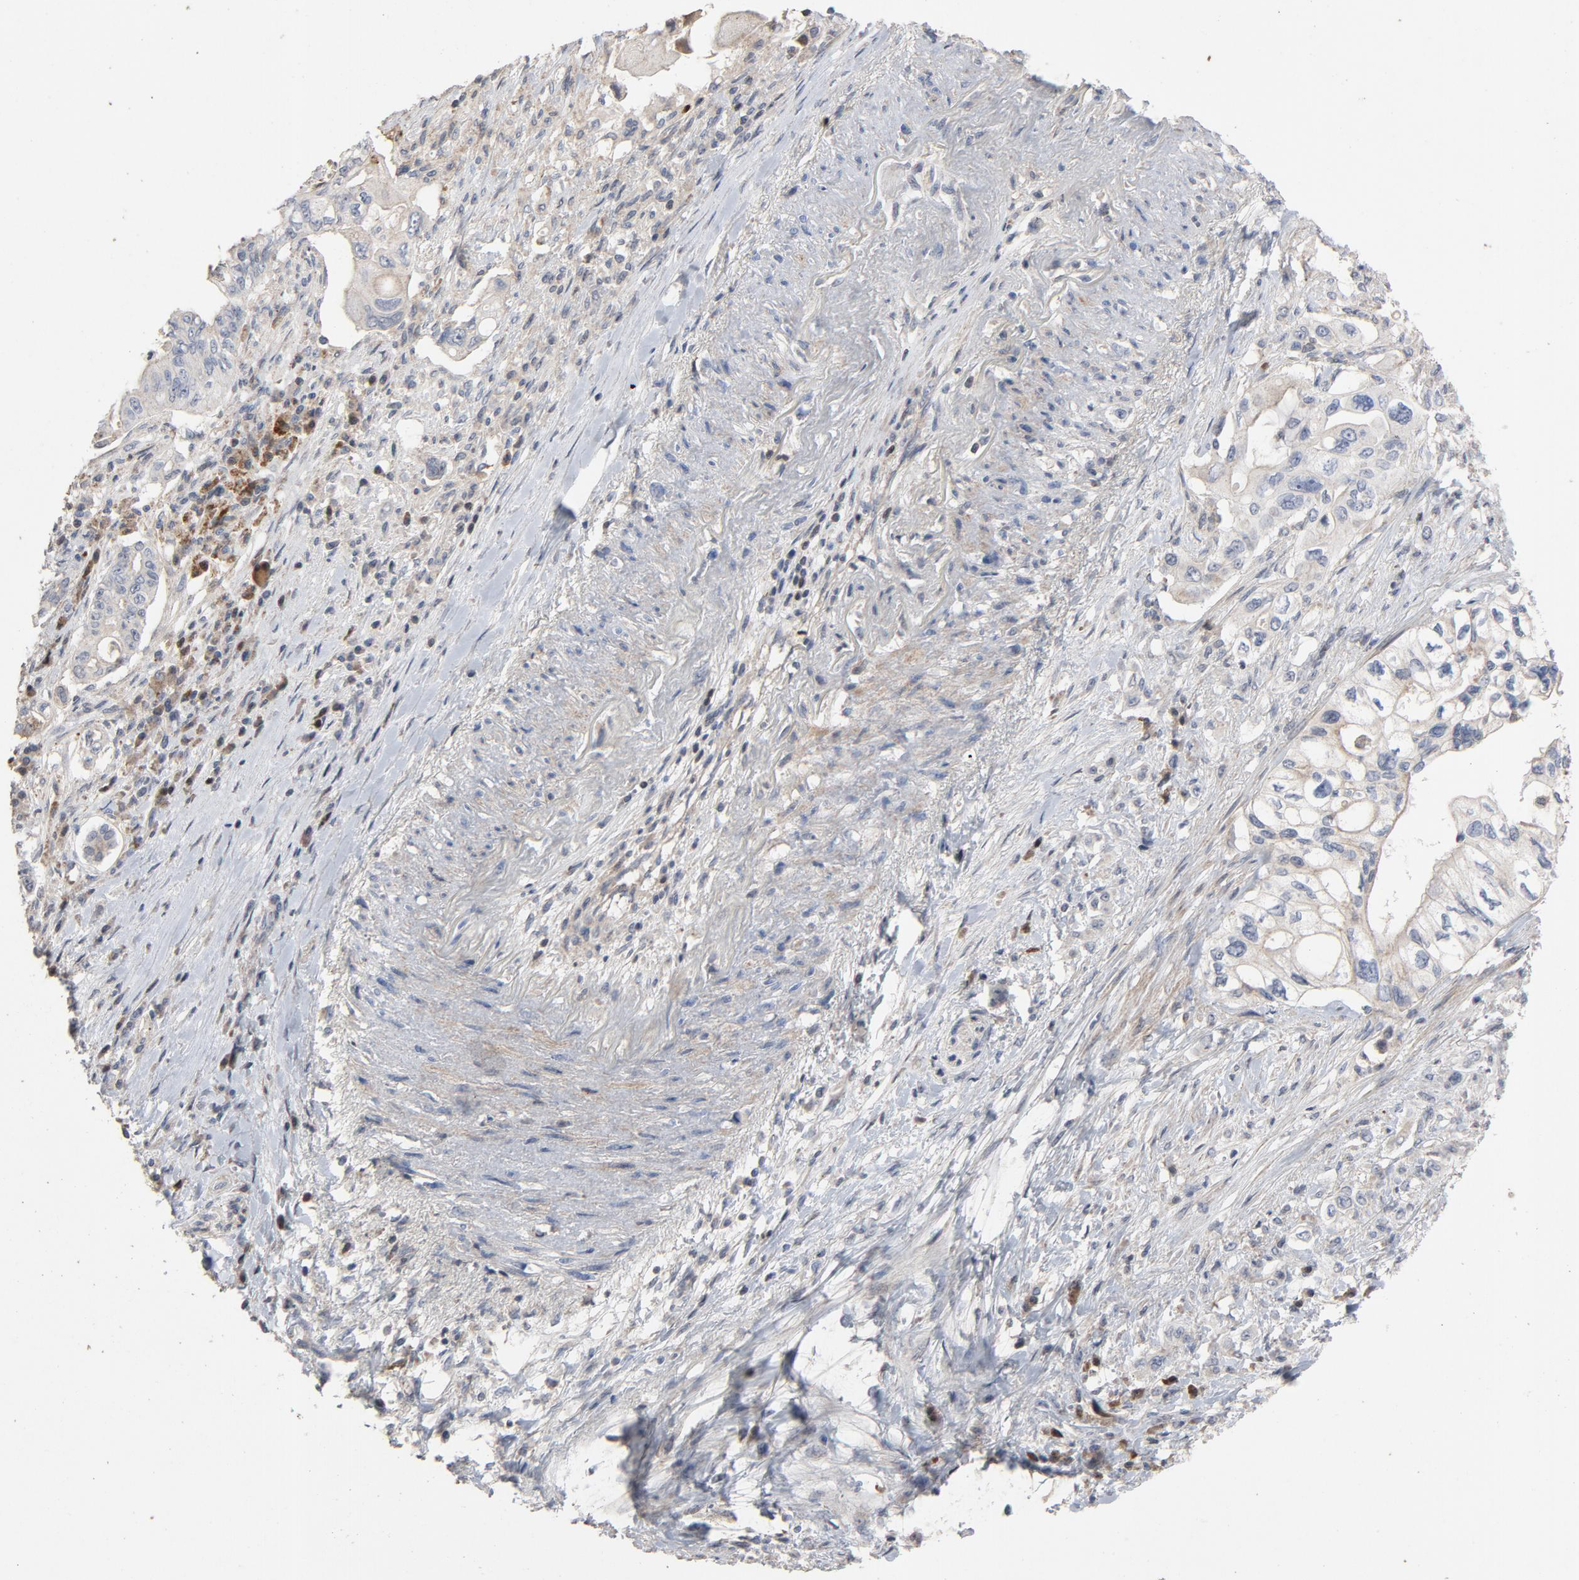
{"staining": {"intensity": "weak", "quantity": "25%-75%", "location": "cytoplasmic/membranous"}, "tissue": "pancreatic cancer", "cell_type": "Tumor cells", "image_type": "cancer", "snomed": [{"axis": "morphology", "description": "Normal tissue, NOS"}, {"axis": "topography", "description": "Pancreas"}], "caption": "Pancreatic cancer stained with DAB immunohistochemistry displays low levels of weak cytoplasmic/membranous positivity in approximately 25%-75% of tumor cells. The staining is performed using DAB (3,3'-diaminobenzidine) brown chromogen to label protein expression. The nuclei are counter-stained blue using hematoxylin.", "gene": "CDK6", "patient": {"sex": "male", "age": 42}}